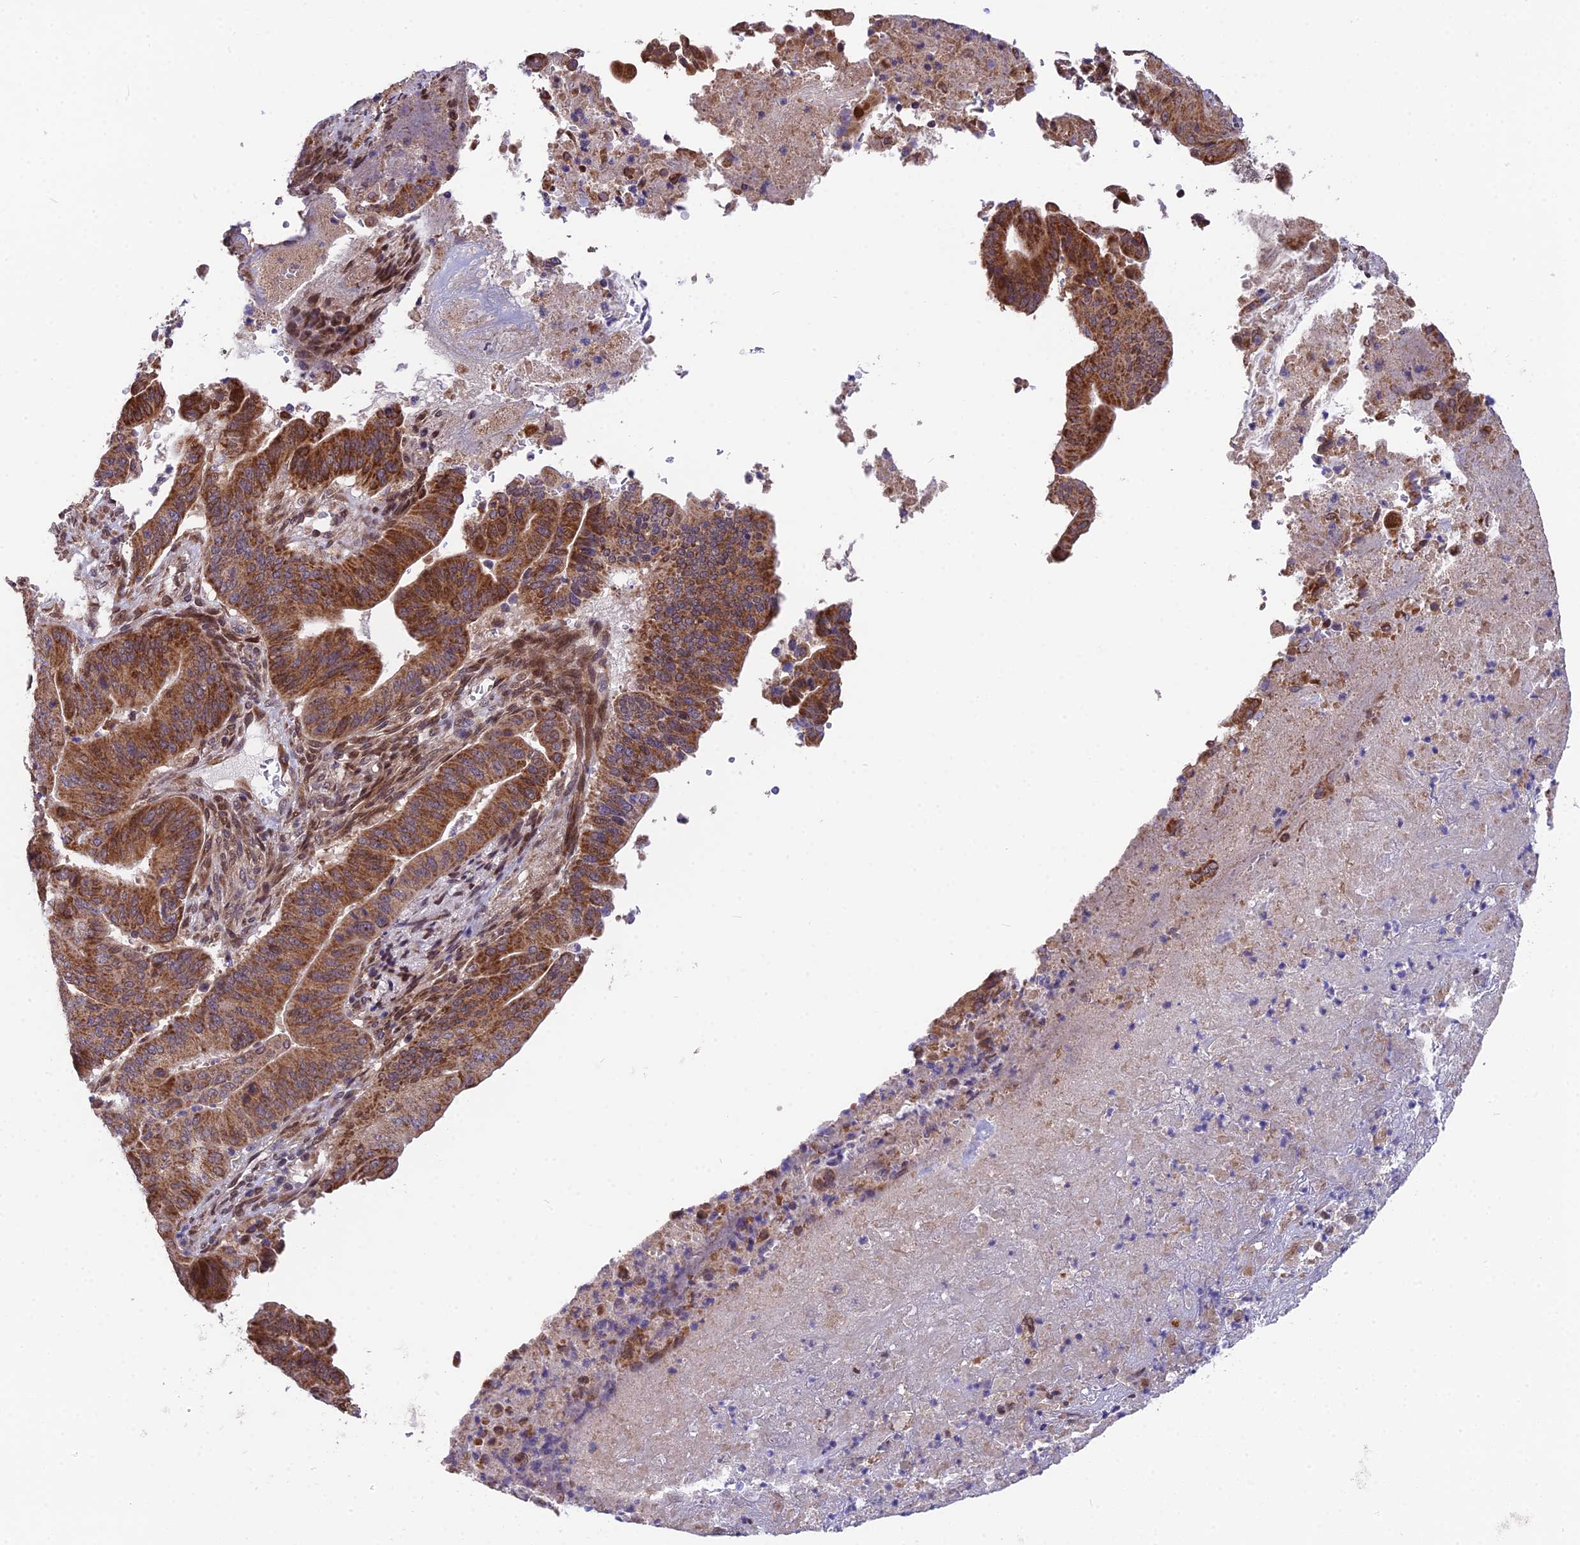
{"staining": {"intensity": "strong", "quantity": ">75%", "location": "cytoplasmic/membranous"}, "tissue": "pancreatic cancer", "cell_type": "Tumor cells", "image_type": "cancer", "snomed": [{"axis": "morphology", "description": "Adenocarcinoma, NOS"}, {"axis": "topography", "description": "Pancreas"}], "caption": "Immunohistochemistry (DAB (3,3'-diaminobenzidine)) staining of human pancreatic adenocarcinoma exhibits strong cytoplasmic/membranous protein positivity in about >75% of tumor cells. The protein of interest is stained brown, and the nuclei are stained in blue (DAB IHC with brightfield microscopy, high magnification).", "gene": "CYP2R1", "patient": {"sex": "female", "age": 77}}